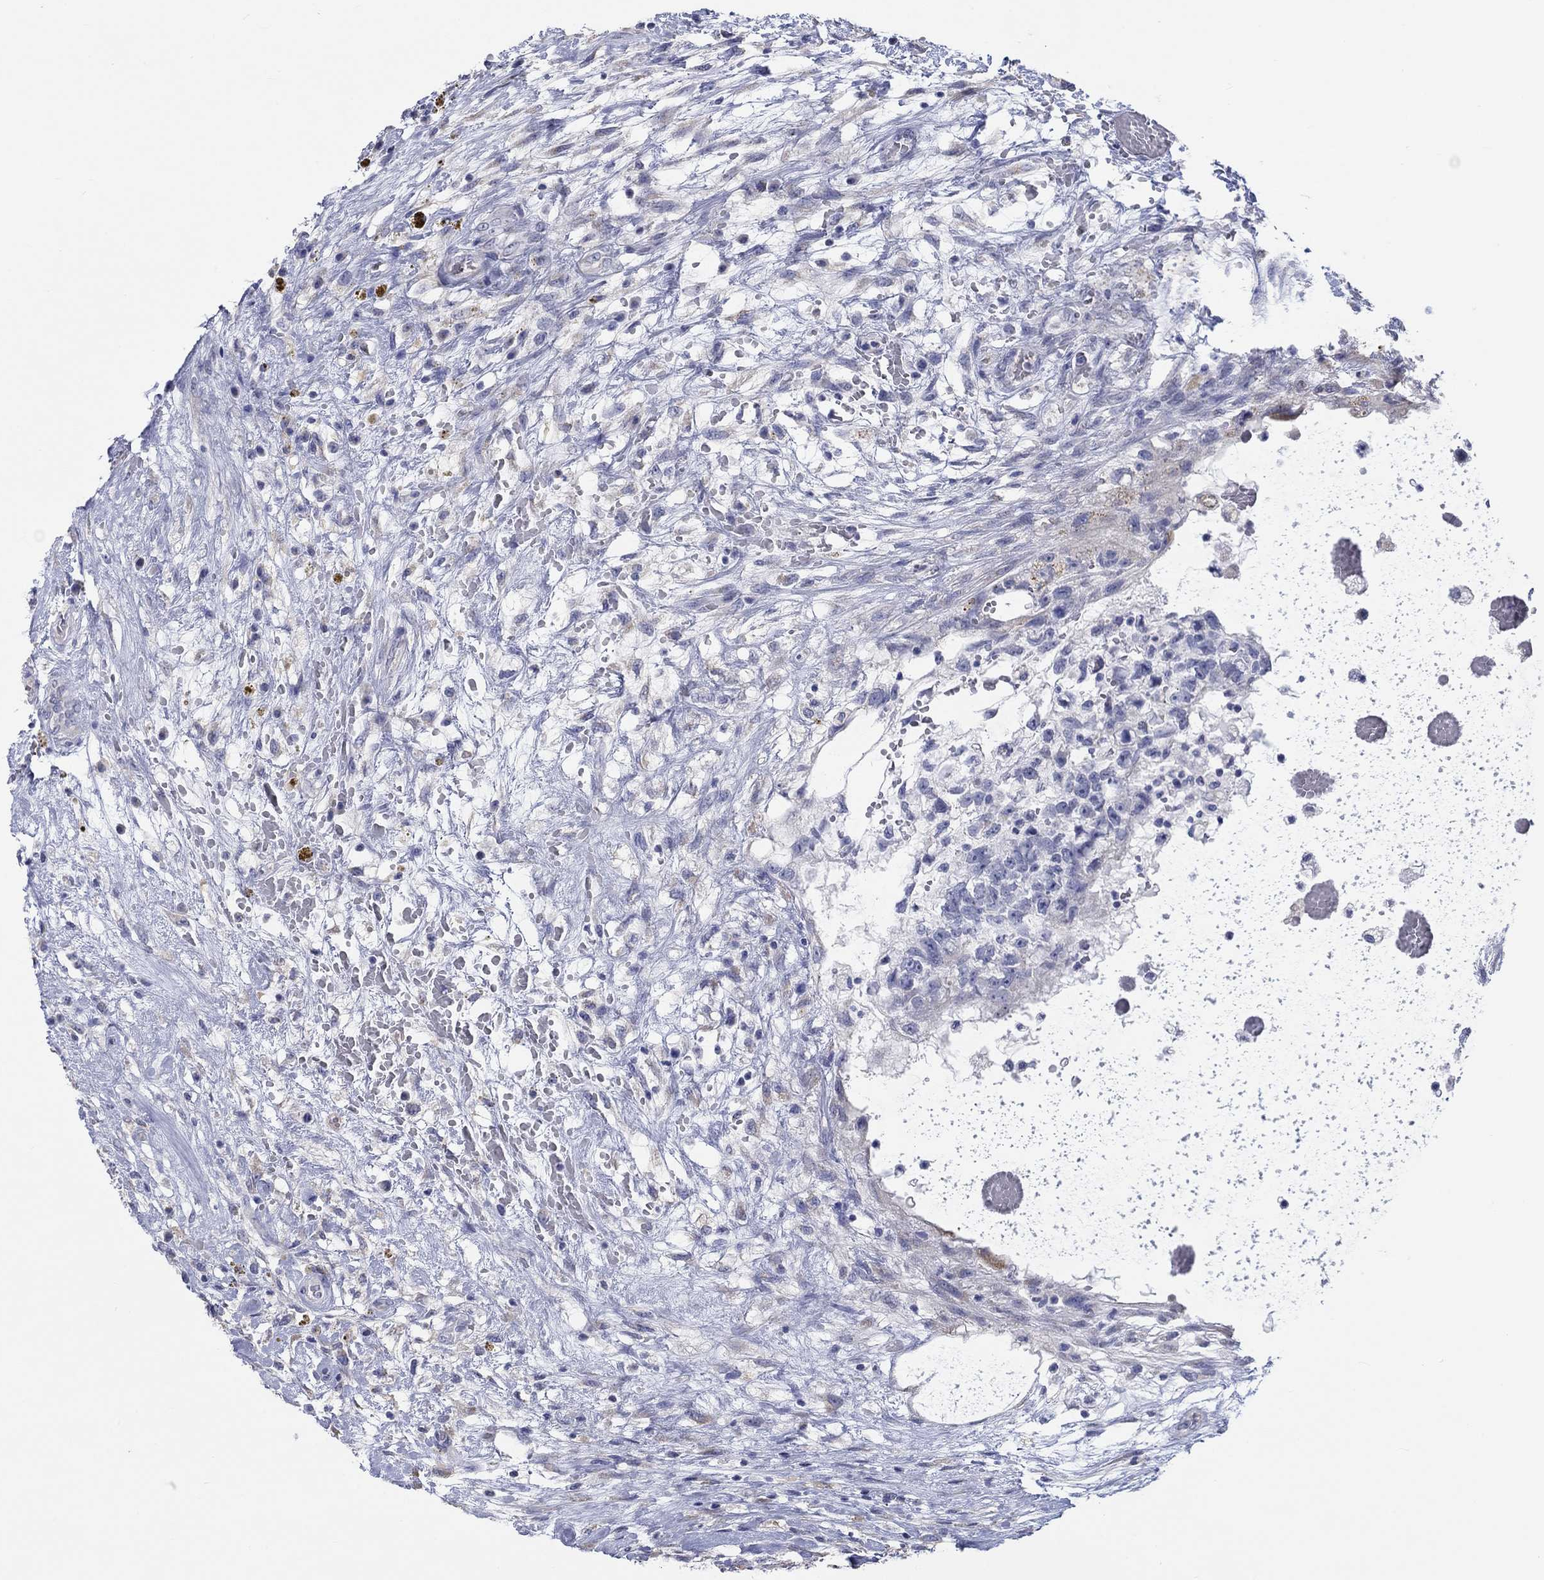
{"staining": {"intensity": "negative", "quantity": "none", "location": "none"}, "tissue": "testis cancer", "cell_type": "Tumor cells", "image_type": "cancer", "snomed": [{"axis": "morphology", "description": "Normal tissue, NOS"}, {"axis": "morphology", "description": "Carcinoma, Embryonal, NOS"}, {"axis": "topography", "description": "Testis"}, {"axis": "topography", "description": "Epididymis"}], "caption": "Tumor cells show no significant protein expression in testis embryonal carcinoma.", "gene": "LRRC4C", "patient": {"sex": "male", "age": 32}}